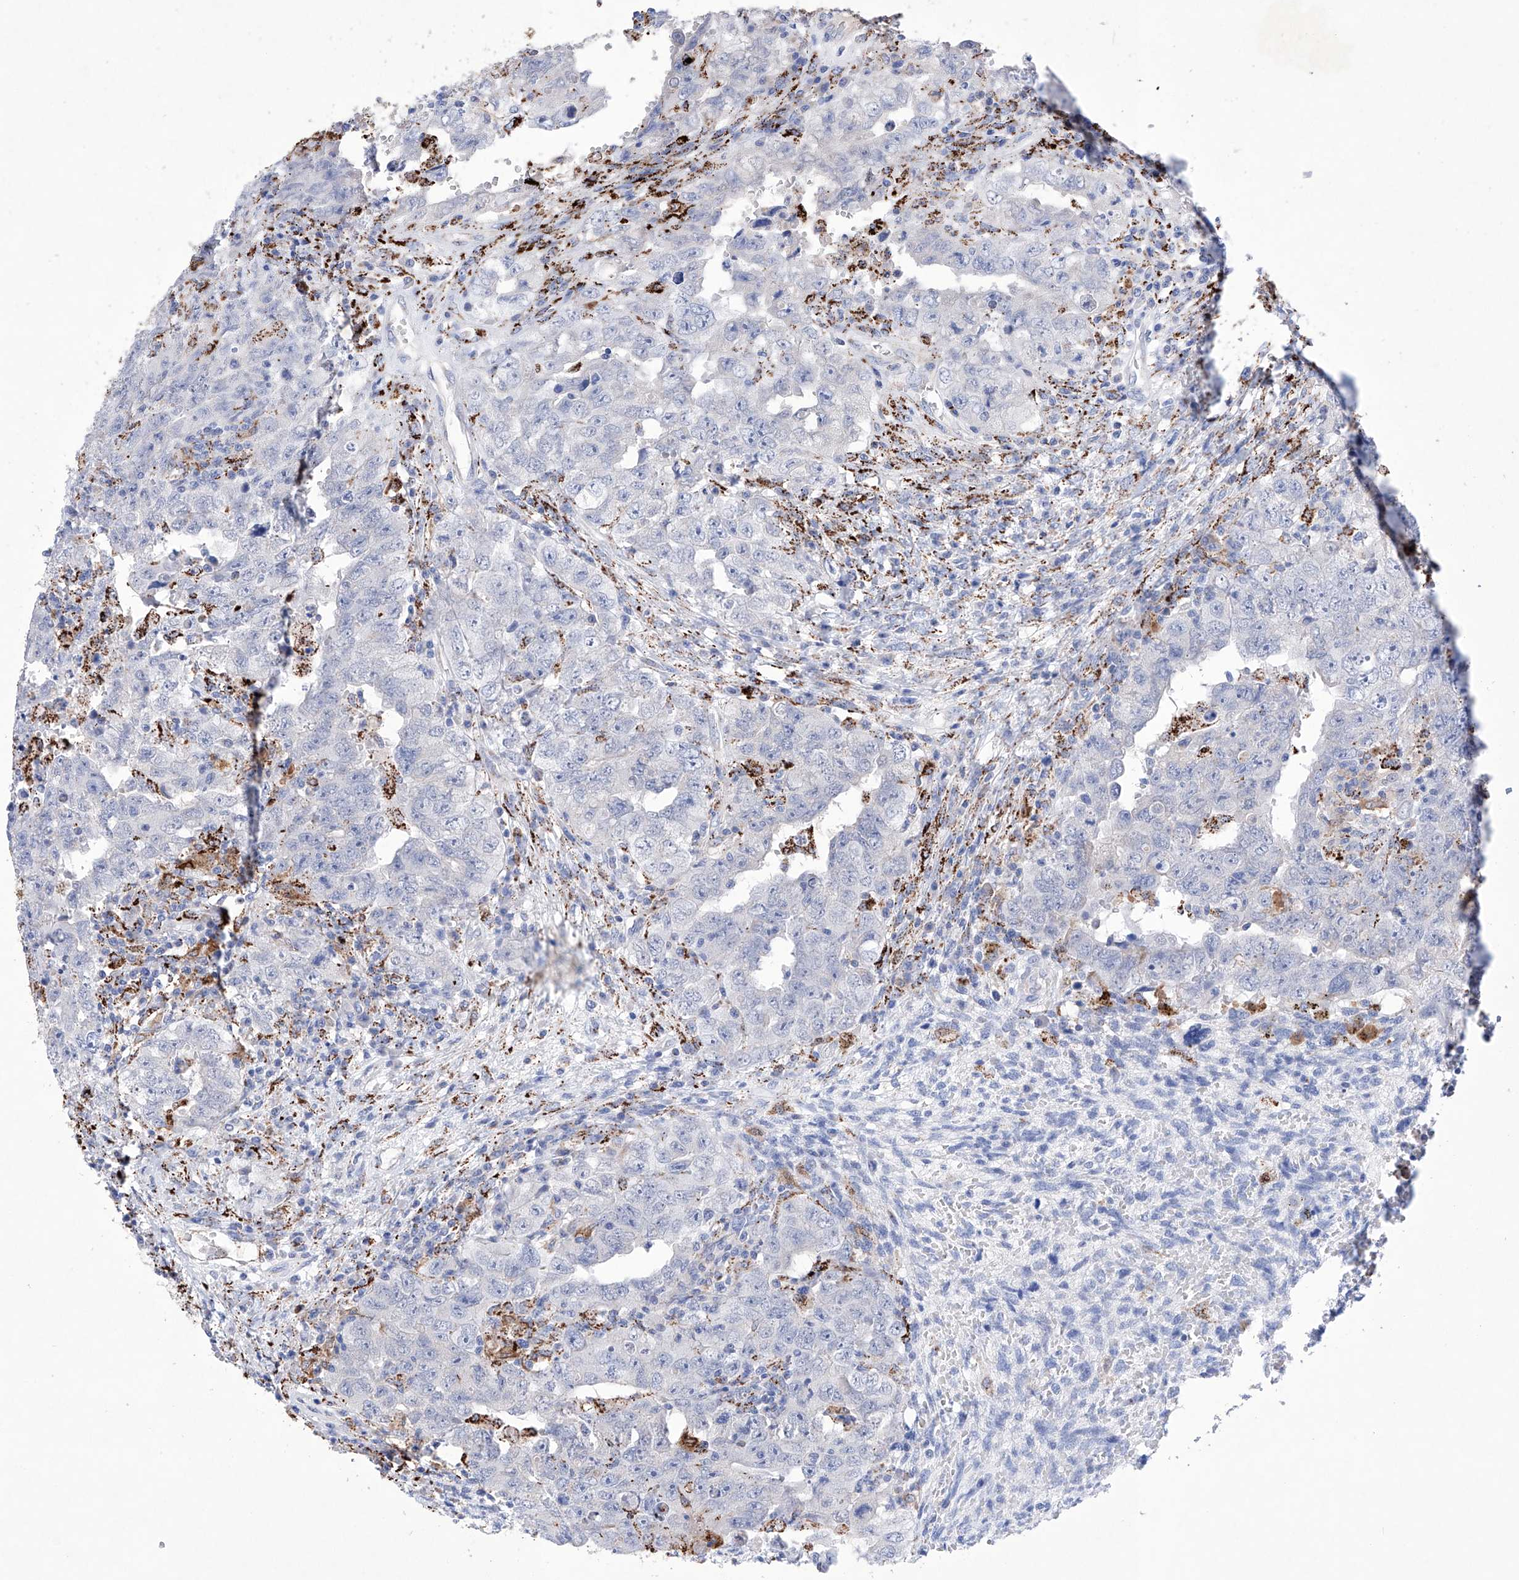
{"staining": {"intensity": "negative", "quantity": "none", "location": "none"}, "tissue": "testis cancer", "cell_type": "Tumor cells", "image_type": "cancer", "snomed": [{"axis": "morphology", "description": "Carcinoma, Embryonal, NOS"}, {"axis": "topography", "description": "Testis"}], "caption": "Human testis cancer stained for a protein using immunohistochemistry (IHC) demonstrates no expression in tumor cells.", "gene": "NRROS", "patient": {"sex": "male", "age": 26}}